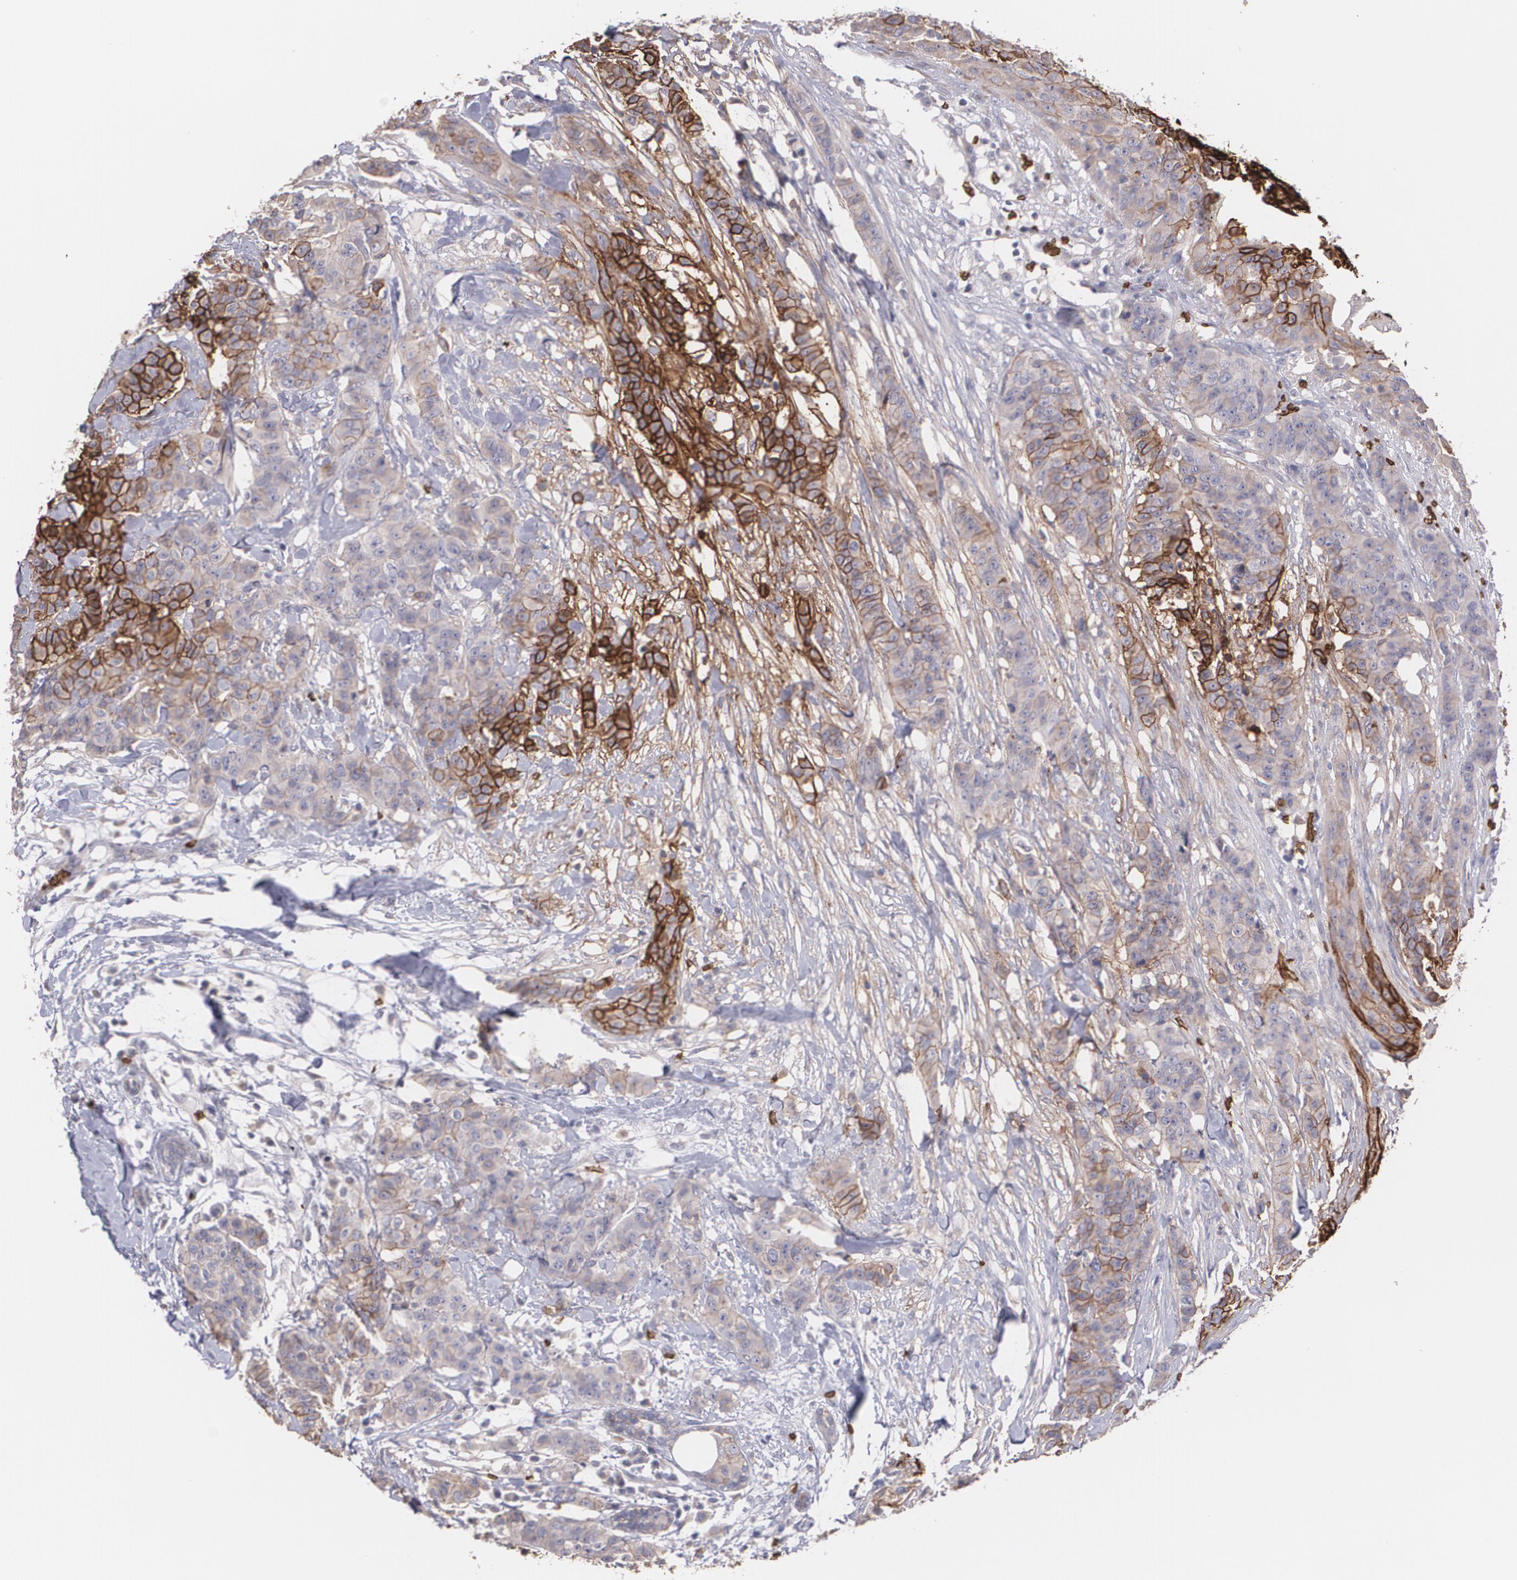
{"staining": {"intensity": "strong", "quantity": "25%-75%", "location": "cytoplasmic/membranous"}, "tissue": "breast cancer", "cell_type": "Tumor cells", "image_type": "cancer", "snomed": [{"axis": "morphology", "description": "Duct carcinoma"}, {"axis": "topography", "description": "Breast"}], "caption": "Protein expression analysis of human intraductal carcinoma (breast) reveals strong cytoplasmic/membranous staining in approximately 25%-75% of tumor cells.", "gene": "SLC2A1", "patient": {"sex": "female", "age": 40}}